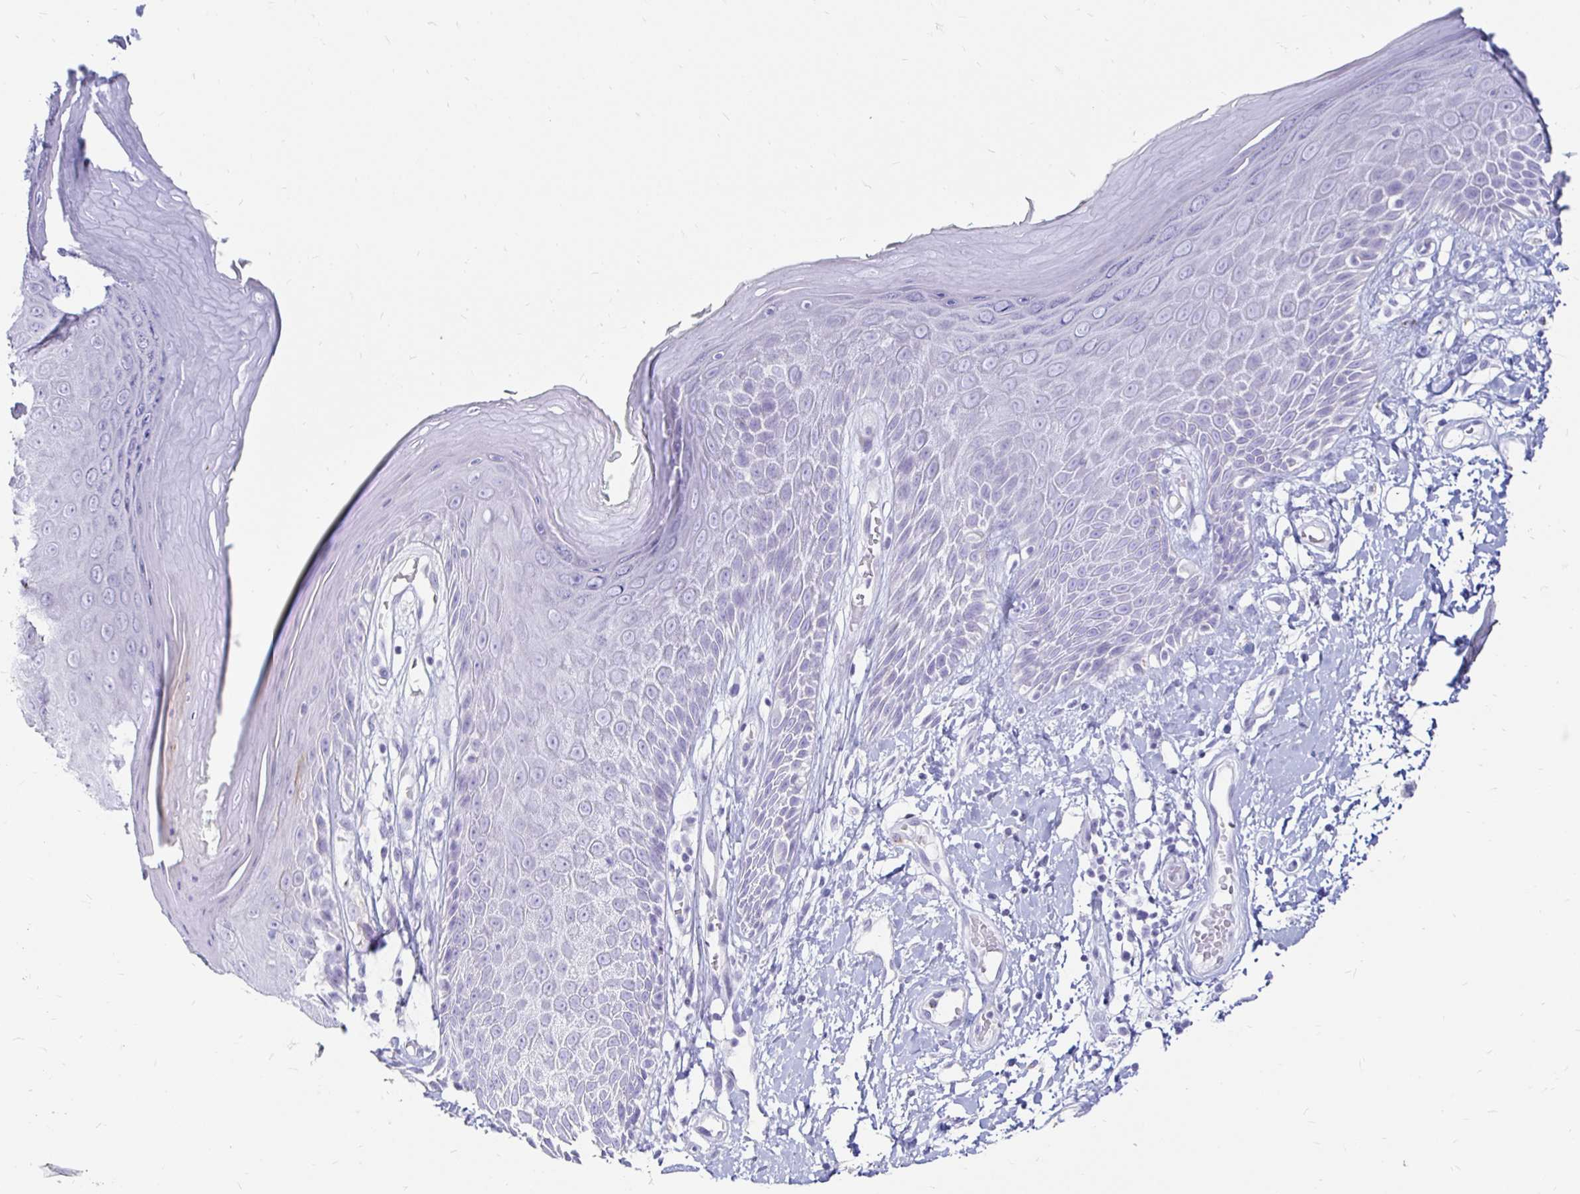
{"staining": {"intensity": "negative", "quantity": "none", "location": "none"}, "tissue": "skin", "cell_type": "Epidermal cells", "image_type": "normal", "snomed": [{"axis": "morphology", "description": "Normal tissue, NOS"}, {"axis": "topography", "description": "Anal"}, {"axis": "topography", "description": "Peripheral nerve tissue"}], "caption": "Immunohistochemistry micrograph of benign skin: human skin stained with DAB (3,3'-diaminobenzidine) reveals no significant protein staining in epidermal cells. (DAB IHC visualized using brightfield microscopy, high magnification).", "gene": "TIMP1", "patient": {"sex": "male", "age": 78}}